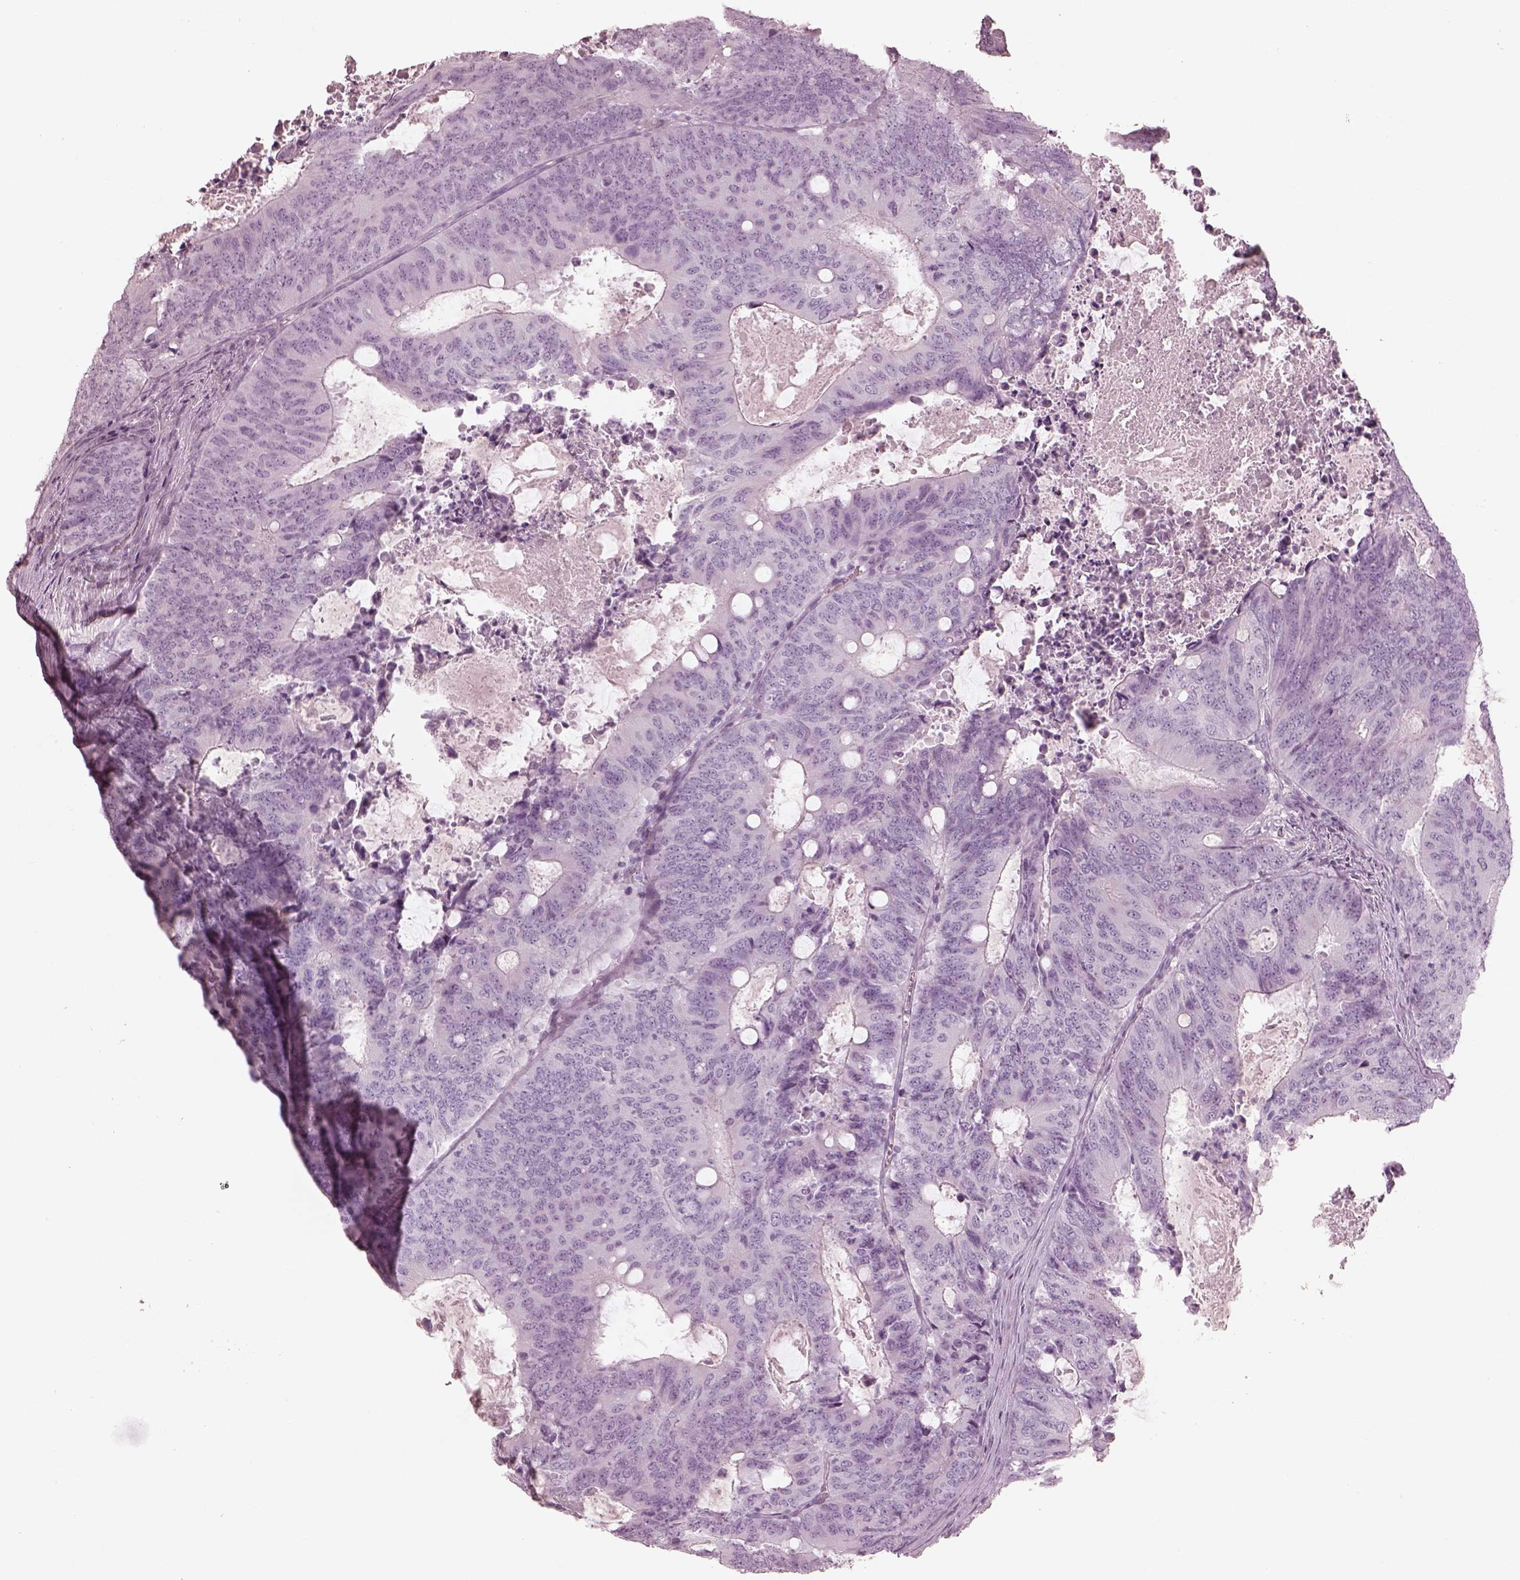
{"staining": {"intensity": "negative", "quantity": "none", "location": "none"}, "tissue": "colorectal cancer", "cell_type": "Tumor cells", "image_type": "cancer", "snomed": [{"axis": "morphology", "description": "Adenocarcinoma, NOS"}, {"axis": "topography", "description": "Colon"}], "caption": "Immunohistochemical staining of colorectal cancer (adenocarcinoma) displays no significant staining in tumor cells.", "gene": "OPN4", "patient": {"sex": "male", "age": 67}}